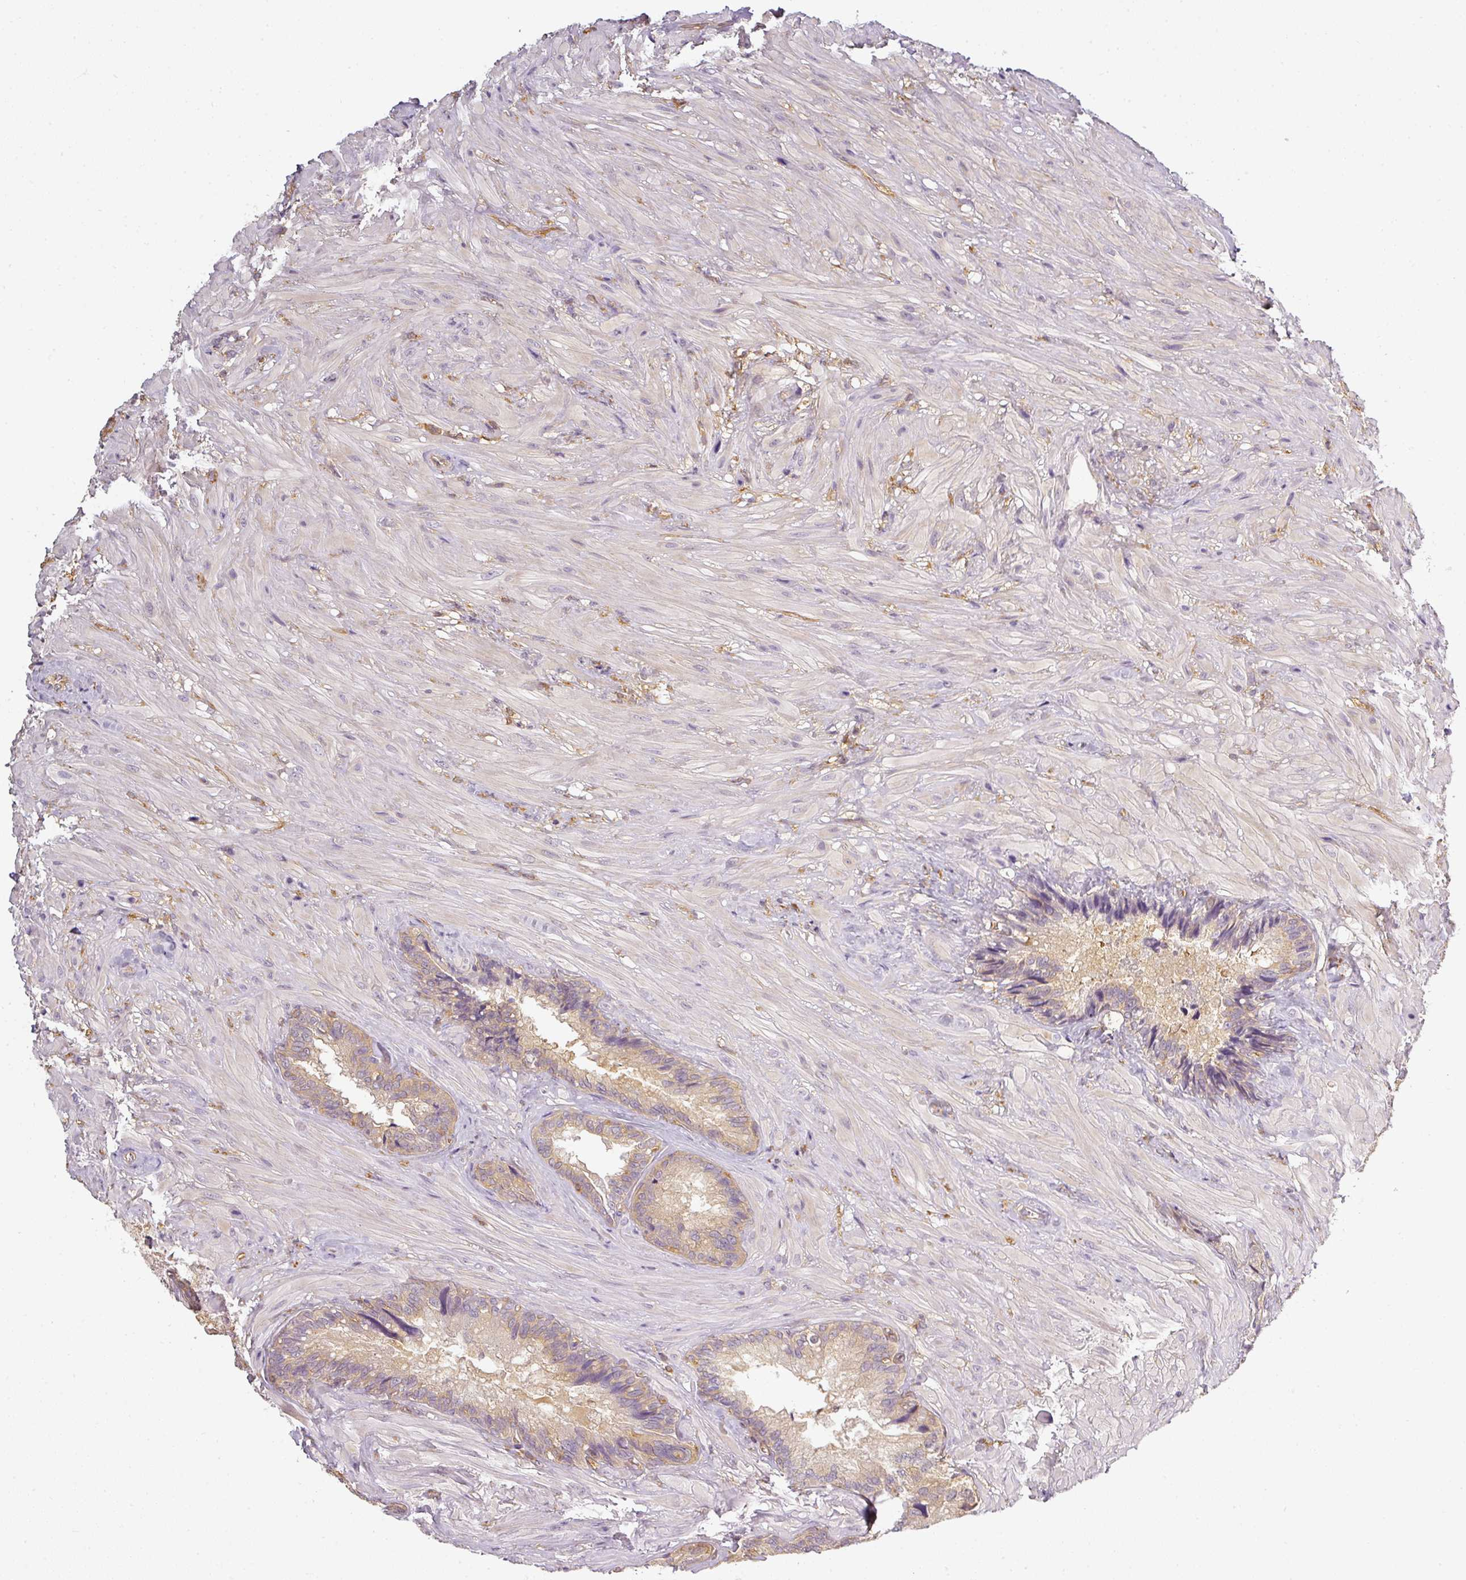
{"staining": {"intensity": "weak", "quantity": "25%-75%", "location": "cytoplasmic/membranous"}, "tissue": "seminal vesicle", "cell_type": "Glandular cells", "image_type": "normal", "snomed": [{"axis": "morphology", "description": "Normal tissue, NOS"}, {"axis": "topography", "description": "Seminal veicle"}], "caption": "A high-resolution micrograph shows IHC staining of unremarkable seminal vesicle, which shows weak cytoplasmic/membranous positivity in approximately 25%-75% of glandular cells.", "gene": "ANKRD18A", "patient": {"sex": "male", "age": 62}}